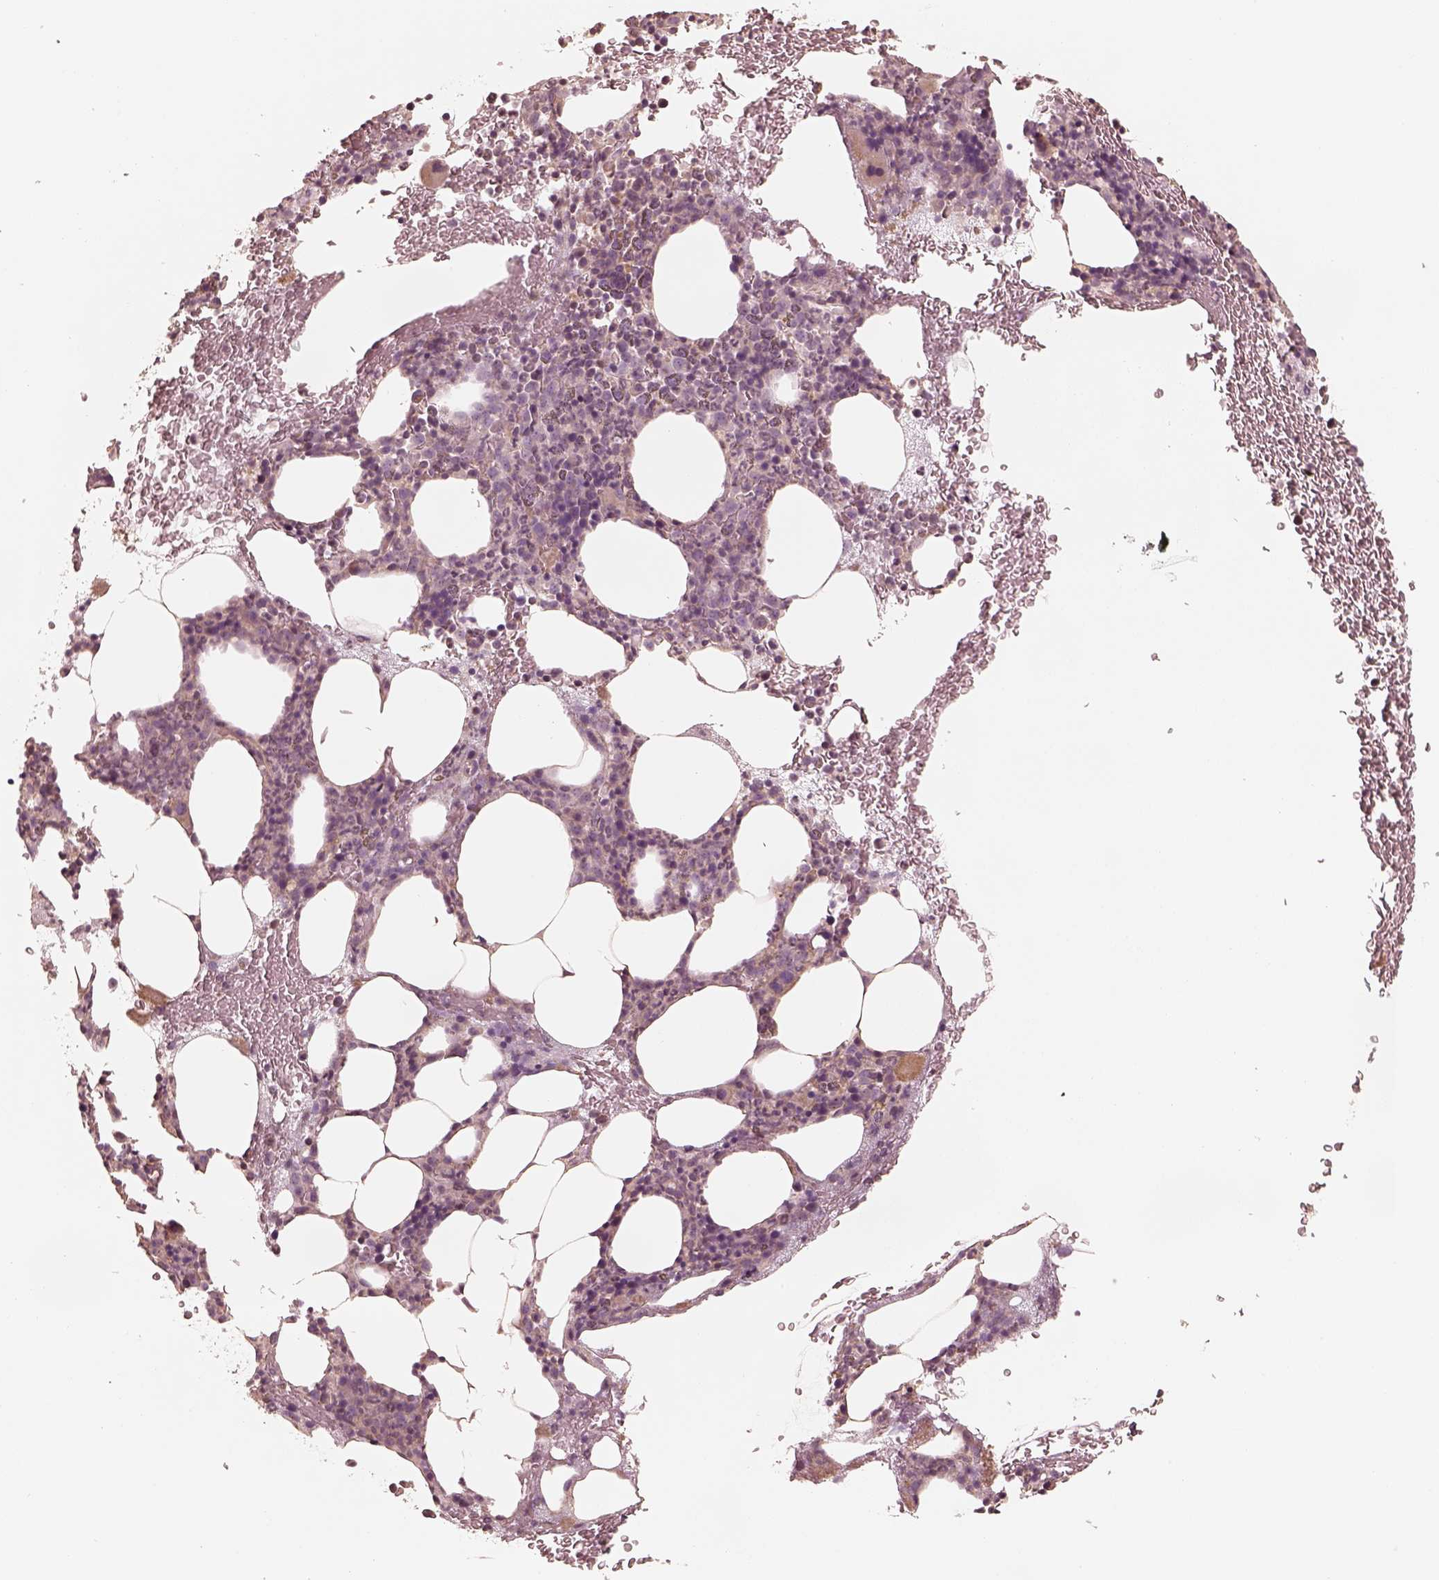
{"staining": {"intensity": "moderate", "quantity": "<25%", "location": "cytoplasmic/membranous"}, "tissue": "bone marrow", "cell_type": "Hematopoietic cells", "image_type": "normal", "snomed": [{"axis": "morphology", "description": "Normal tissue, NOS"}, {"axis": "topography", "description": "Bone marrow"}], "caption": "A histopathology image of human bone marrow stained for a protein demonstrates moderate cytoplasmic/membranous brown staining in hematopoietic cells.", "gene": "KIF5C", "patient": {"sex": "male", "age": 89}}